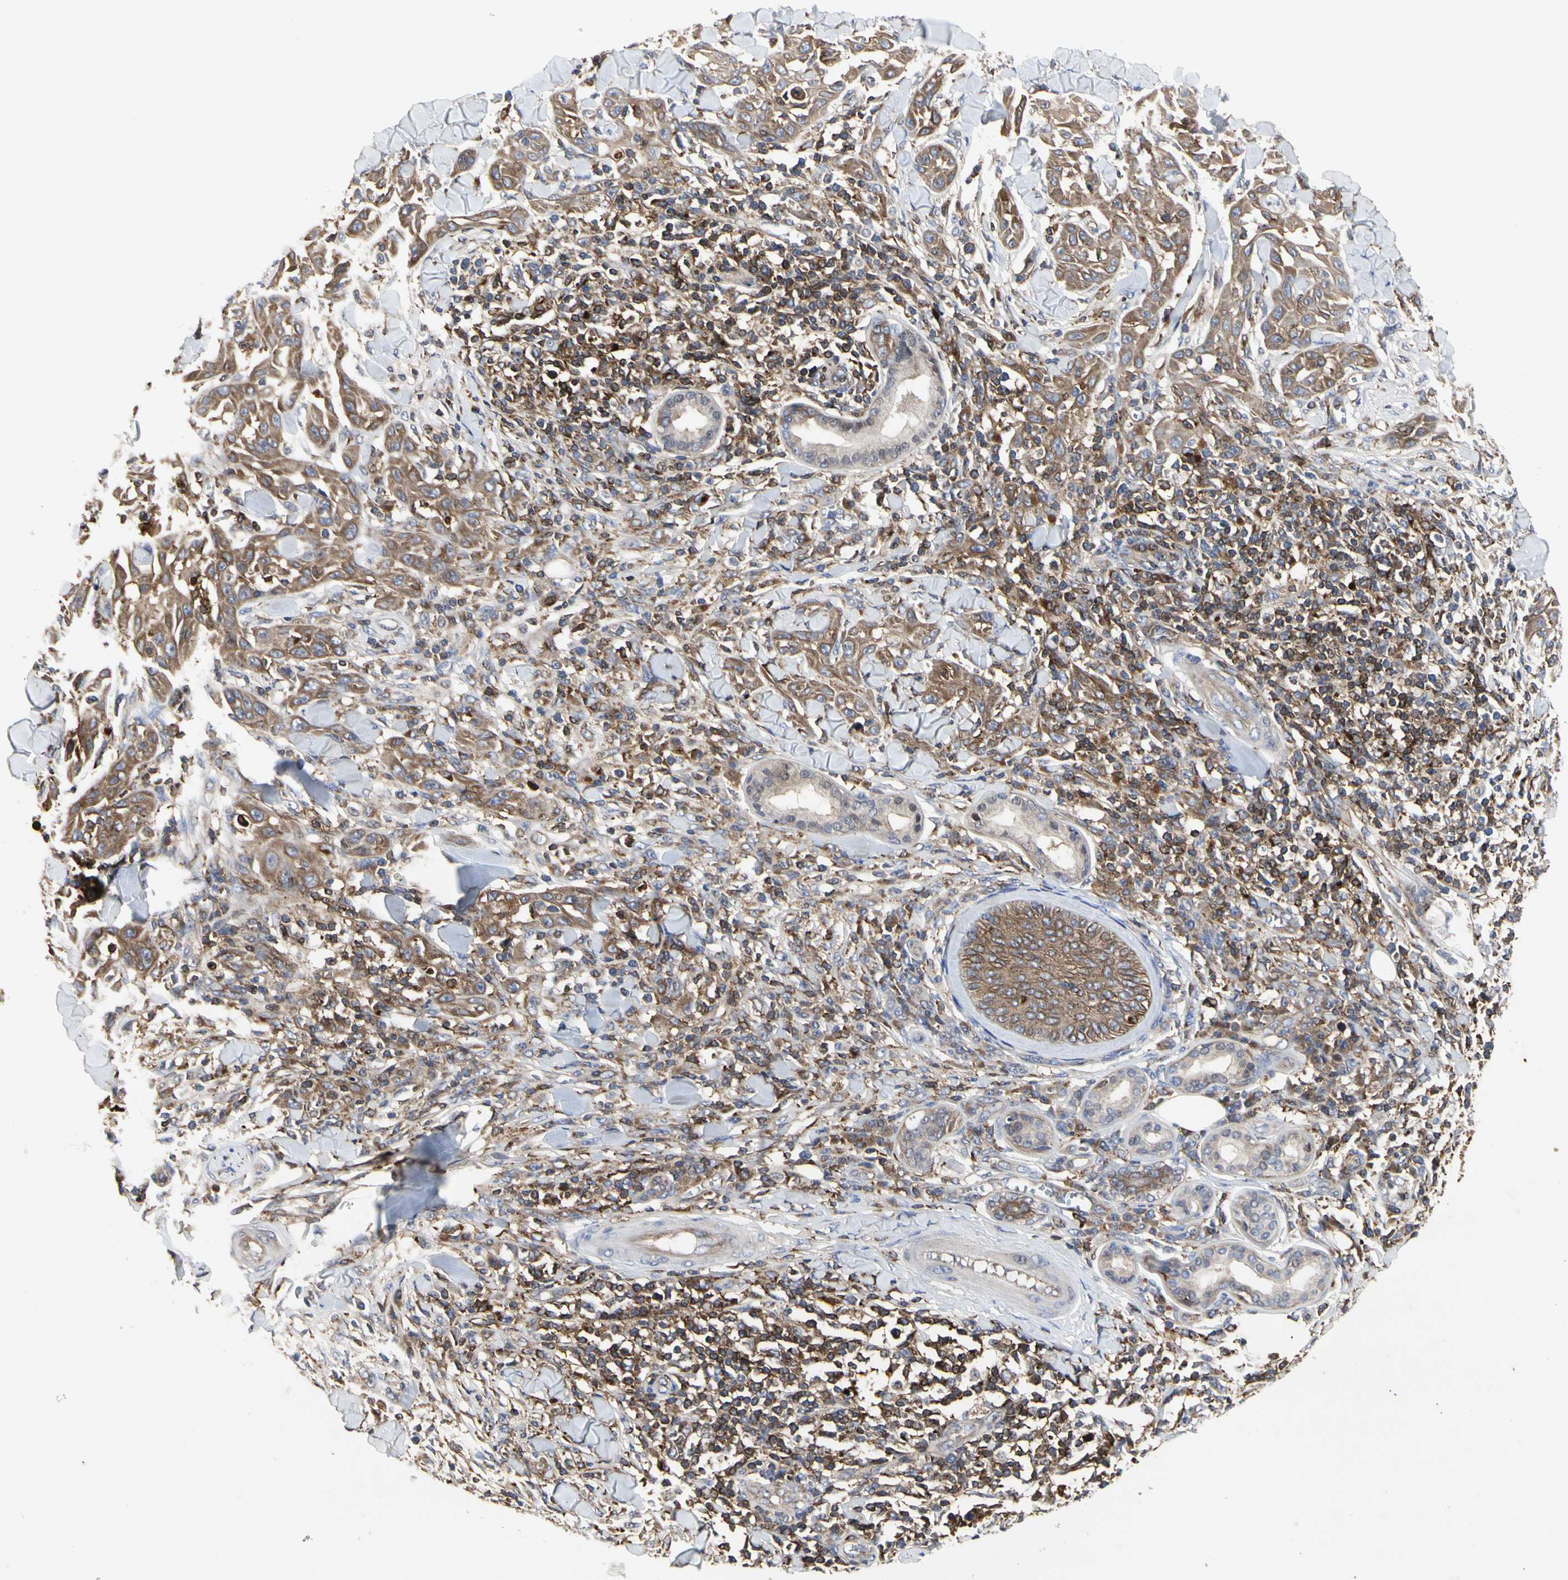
{"staining": {"intensity": "moderate", "quantity": ">75%", "location": "cytoplasmic/membranous"}, "tissue": "skin cancer", "cell_type": "Tumor cells", "image_type": "cancer", "snomed": [{"axis": "morphology", "description": "Squamous cell carcinoma, NOS"}, {"axis": "topography", "description": "Skin"}], "caption": "Skin squamous cell carcinoma tissue reveals moderate cytoplasmic/membranous staining in about >75% of tumor cells, visualized by immunohistochemistry.", "gene": "NAPG", "patient": {"sex": "male", "age": 24}}